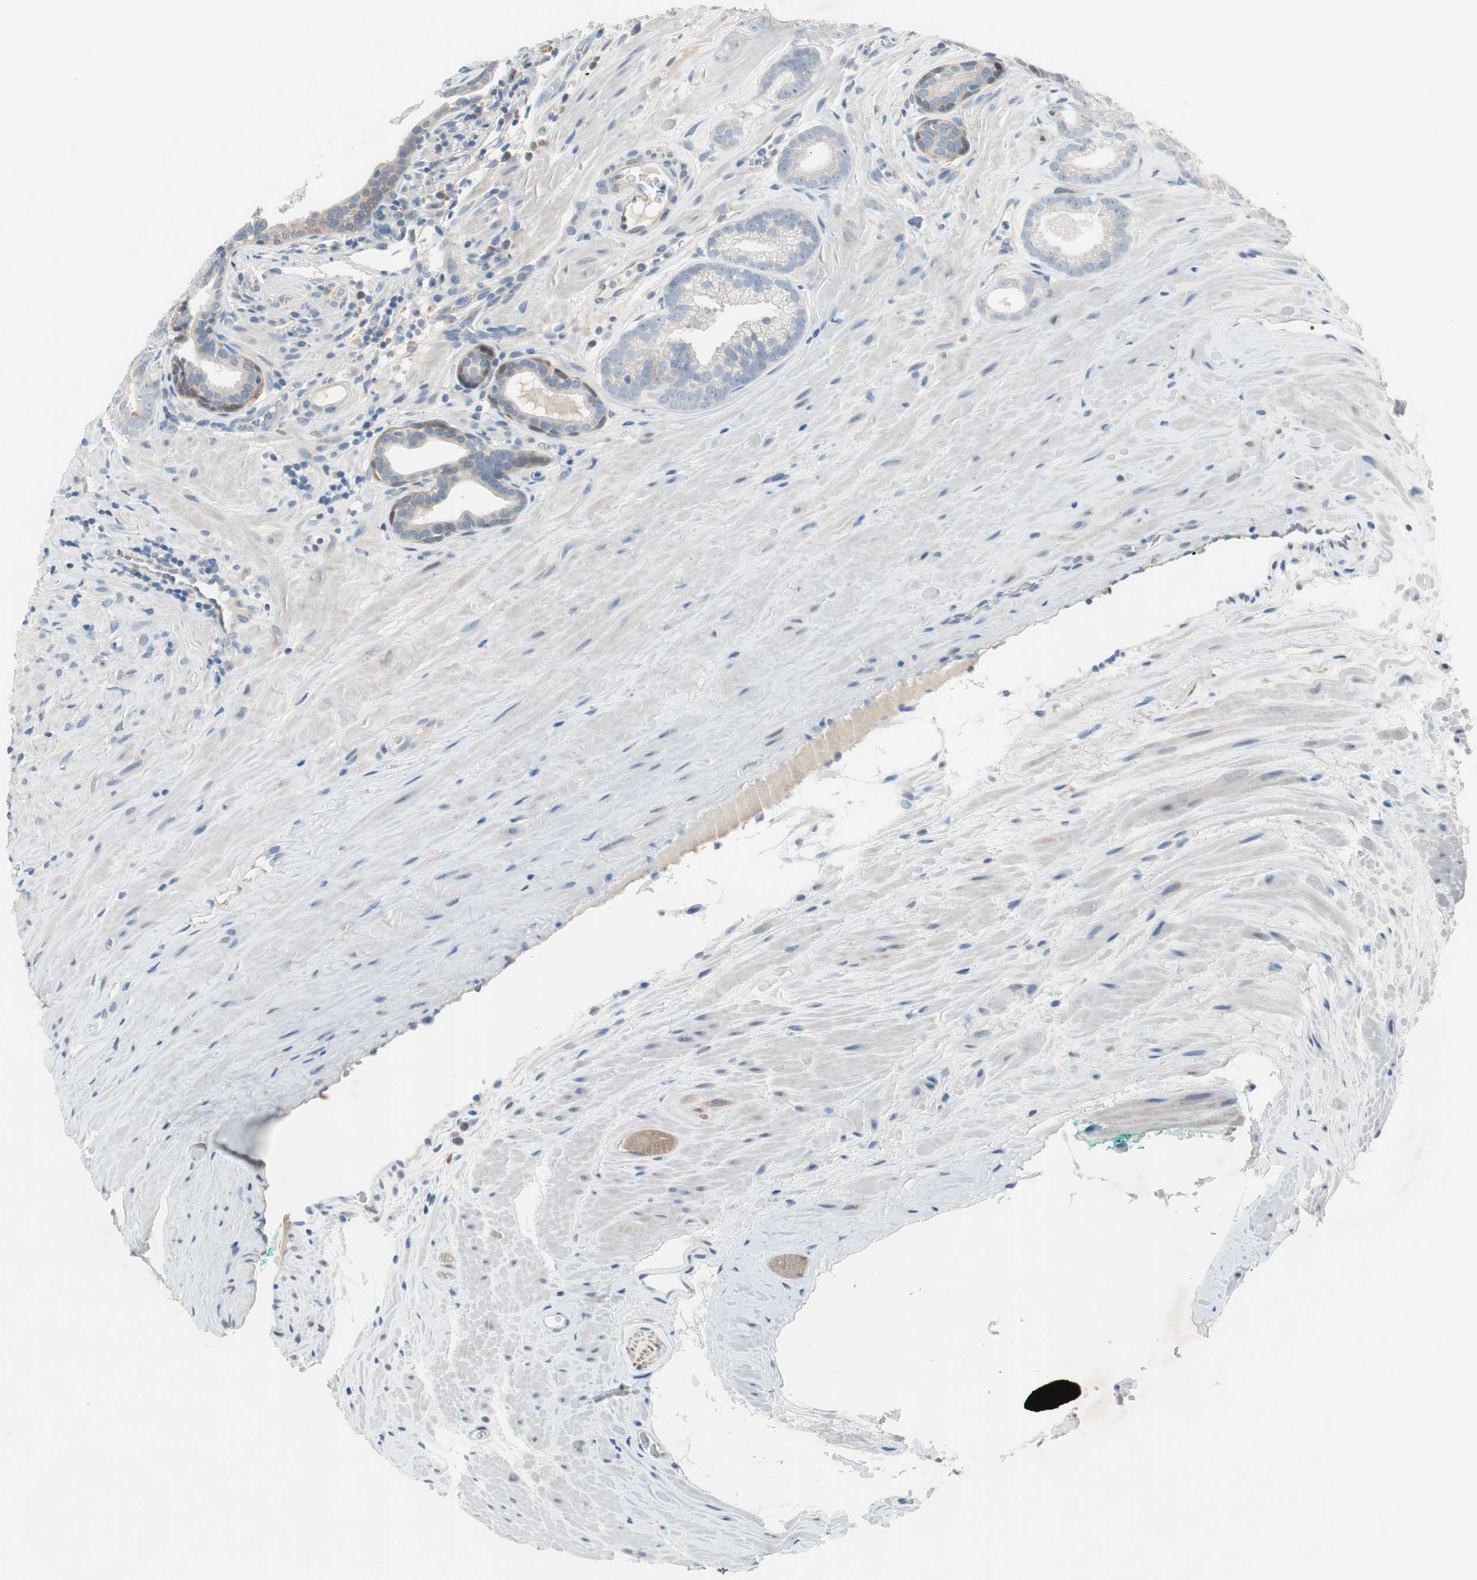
{"staining": {"intensity": "negative", "quantity": "none", "location": "none"}, "tissue": "prostate cancer", "cell_type": "Tumor cells", "image_type": "cancer", "snomed": [{"axis": "morphology", "description": "Adenocarcinoma, Low grade"}, {"axis": "topography", "description": "Prostate"}], "caption": "Low-grade adenocarcinoma (prostate) stained for a protein using immunohistochemistry exhibits no expression tumor cells.", "gene": "PRRG4", "patient": {"sex": "male", "age": 57}}